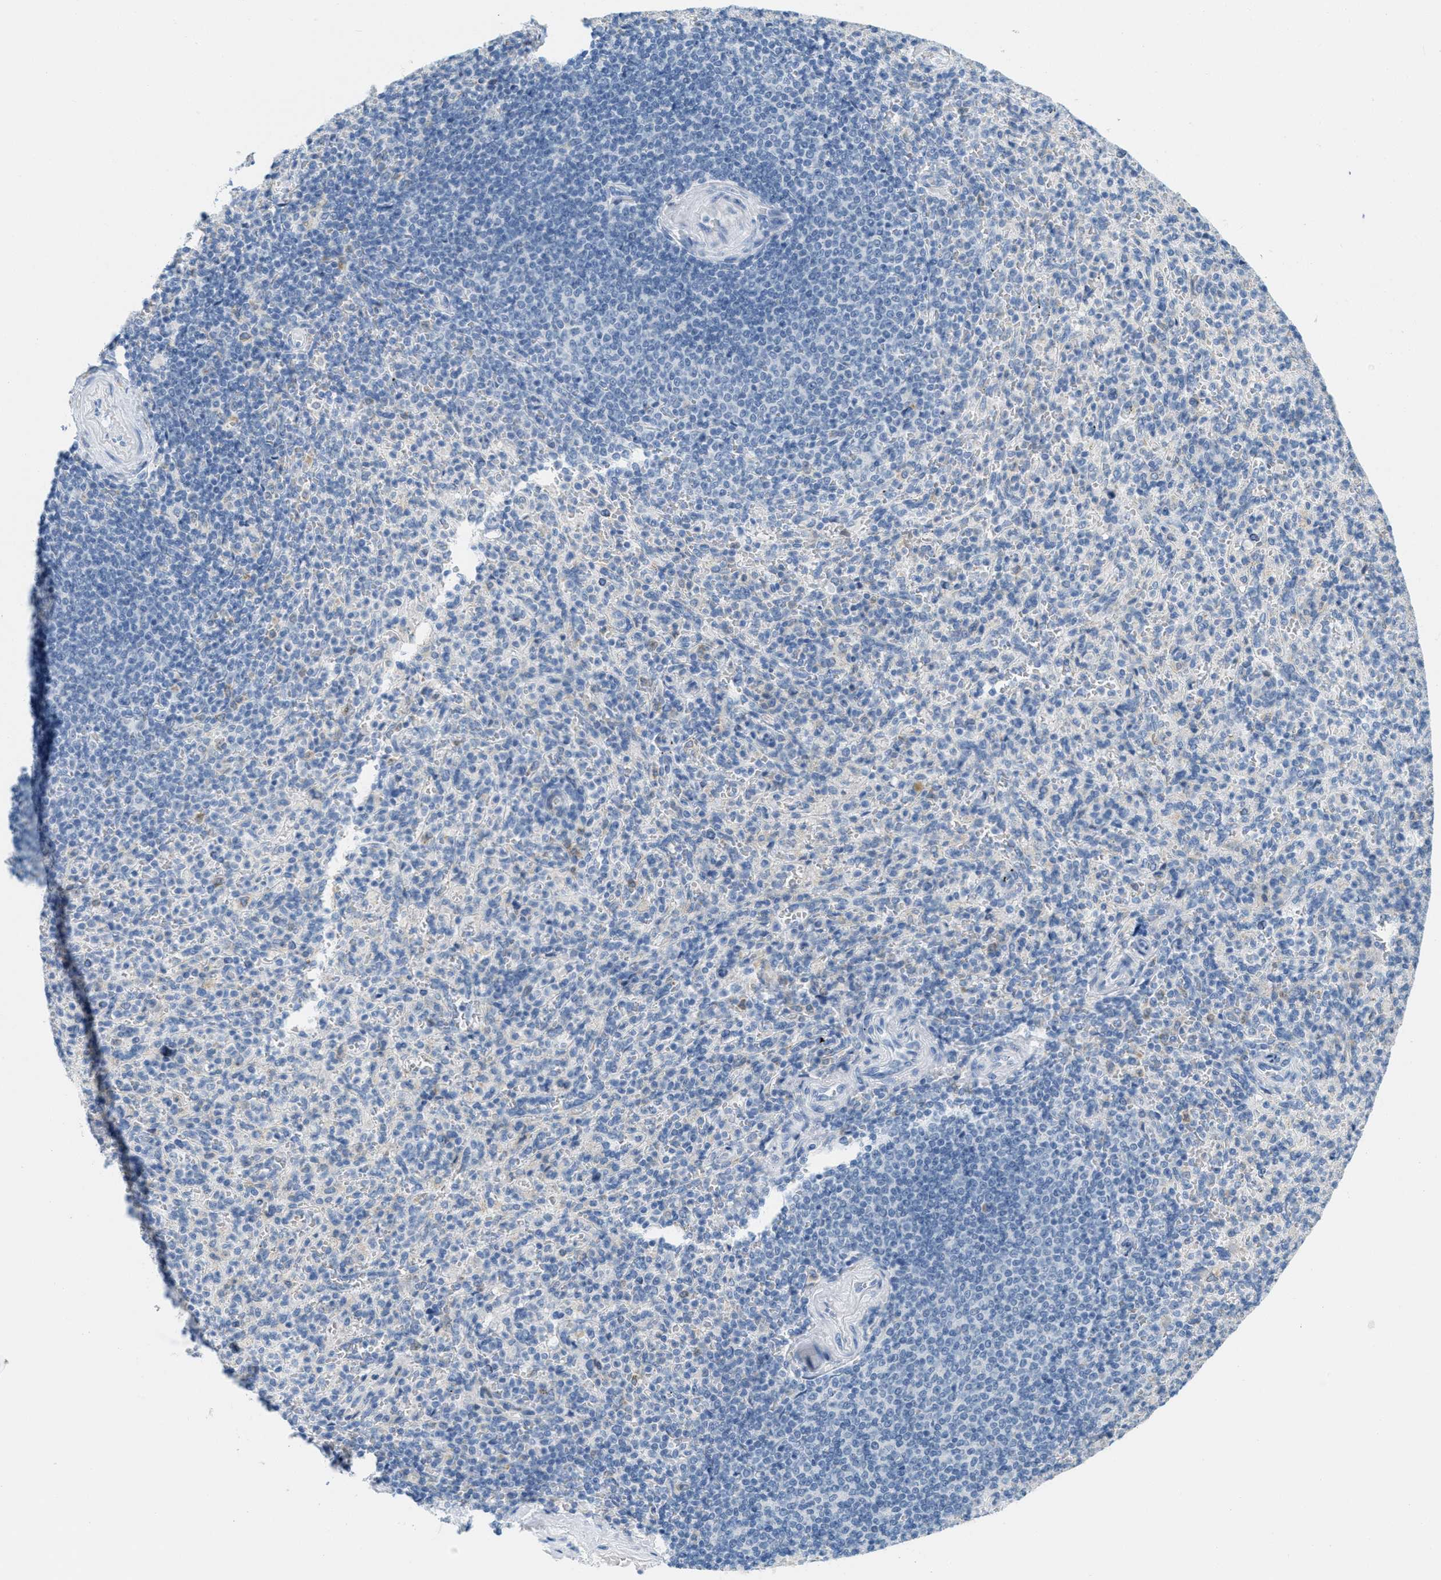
{"staining": {"intensity": "weak", "quantity": "<25%", "location": "cytoplasmic/membranous"}, "tissue": "spleen", "cell_type": "Cells in red pulp", "image_type": "normal", "snomed": [{"axis": "morphology", "description": "Normal tissue, NOS"}, {"axis": "topography", "description": "Spleen"}], "caption": "This is a micrograph of immunohistochemistry (IHC) staining of unremarkable spleen, which shows no staining in cells in red pulp.", "gene": "TEX264", "patient": {"sex": "male", "age": 36}}